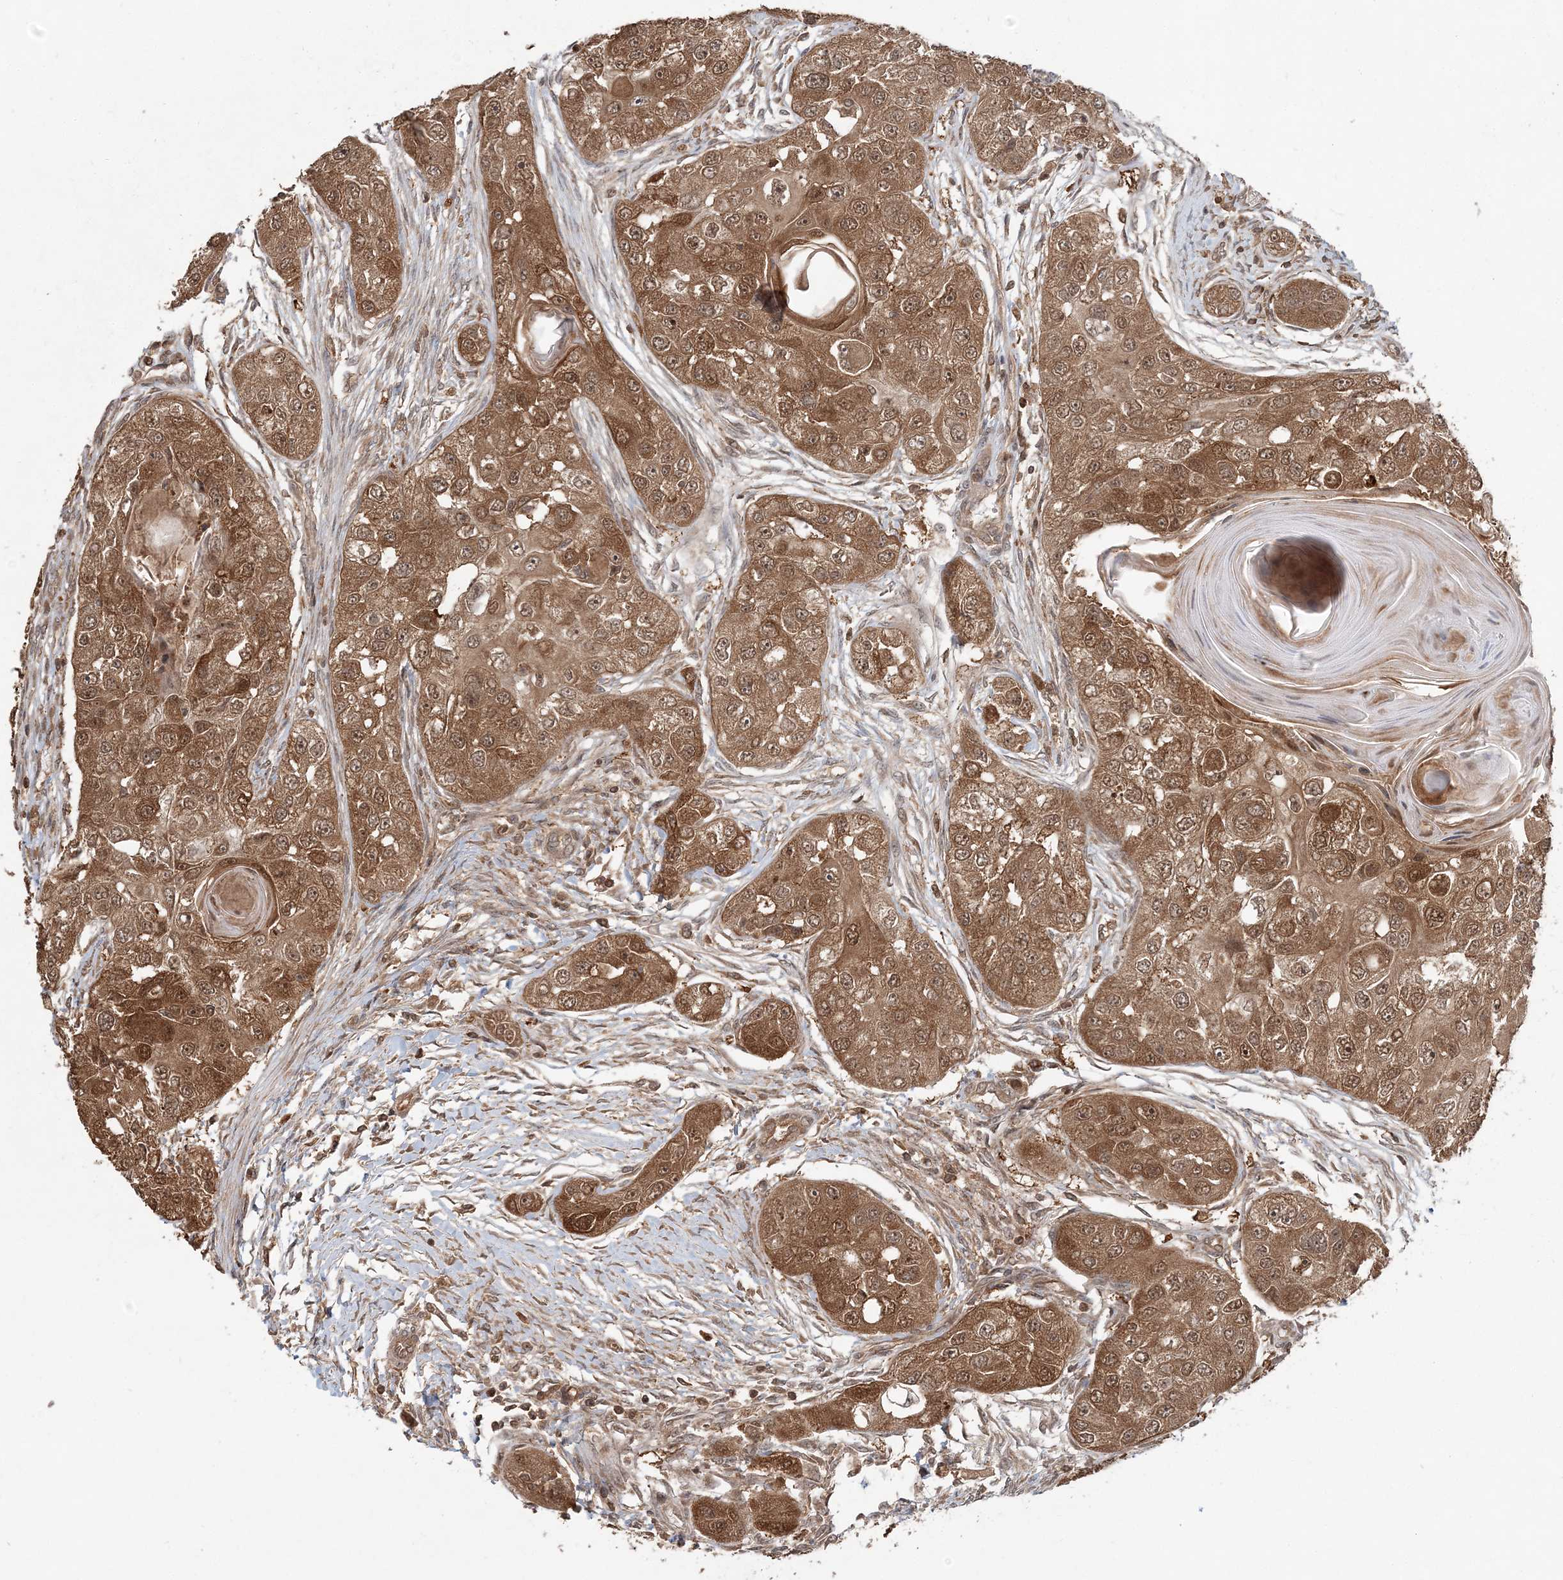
{"staining": {"intensity": "moderate", "quantity": ">75%", "location": "cytoplasmic/membranous,nuclear"}, "tissue": "head and neck cancer", "cell_type": "Tumor cells", "image_type": "cancer", "snomed": [{"axis": "morphology", "description": "Normal tissue, NOS"}, {"axis": "morphology", "description": "Squamous cell carcinoma, NOS"}, {"axis": "topography", "description": "Skeletal muscle"}, {"axis": "topography", "description": "Head-Neck"}], "caption": "Brown immunohistochemical staining in head and neck squamous cell carcinoma shows moderate cytoplasmic/membranous and nuclear positivity in about >75% of tumor cells.", "gene": "CAB39", "patient": {"sex": "male", "age": 51}}